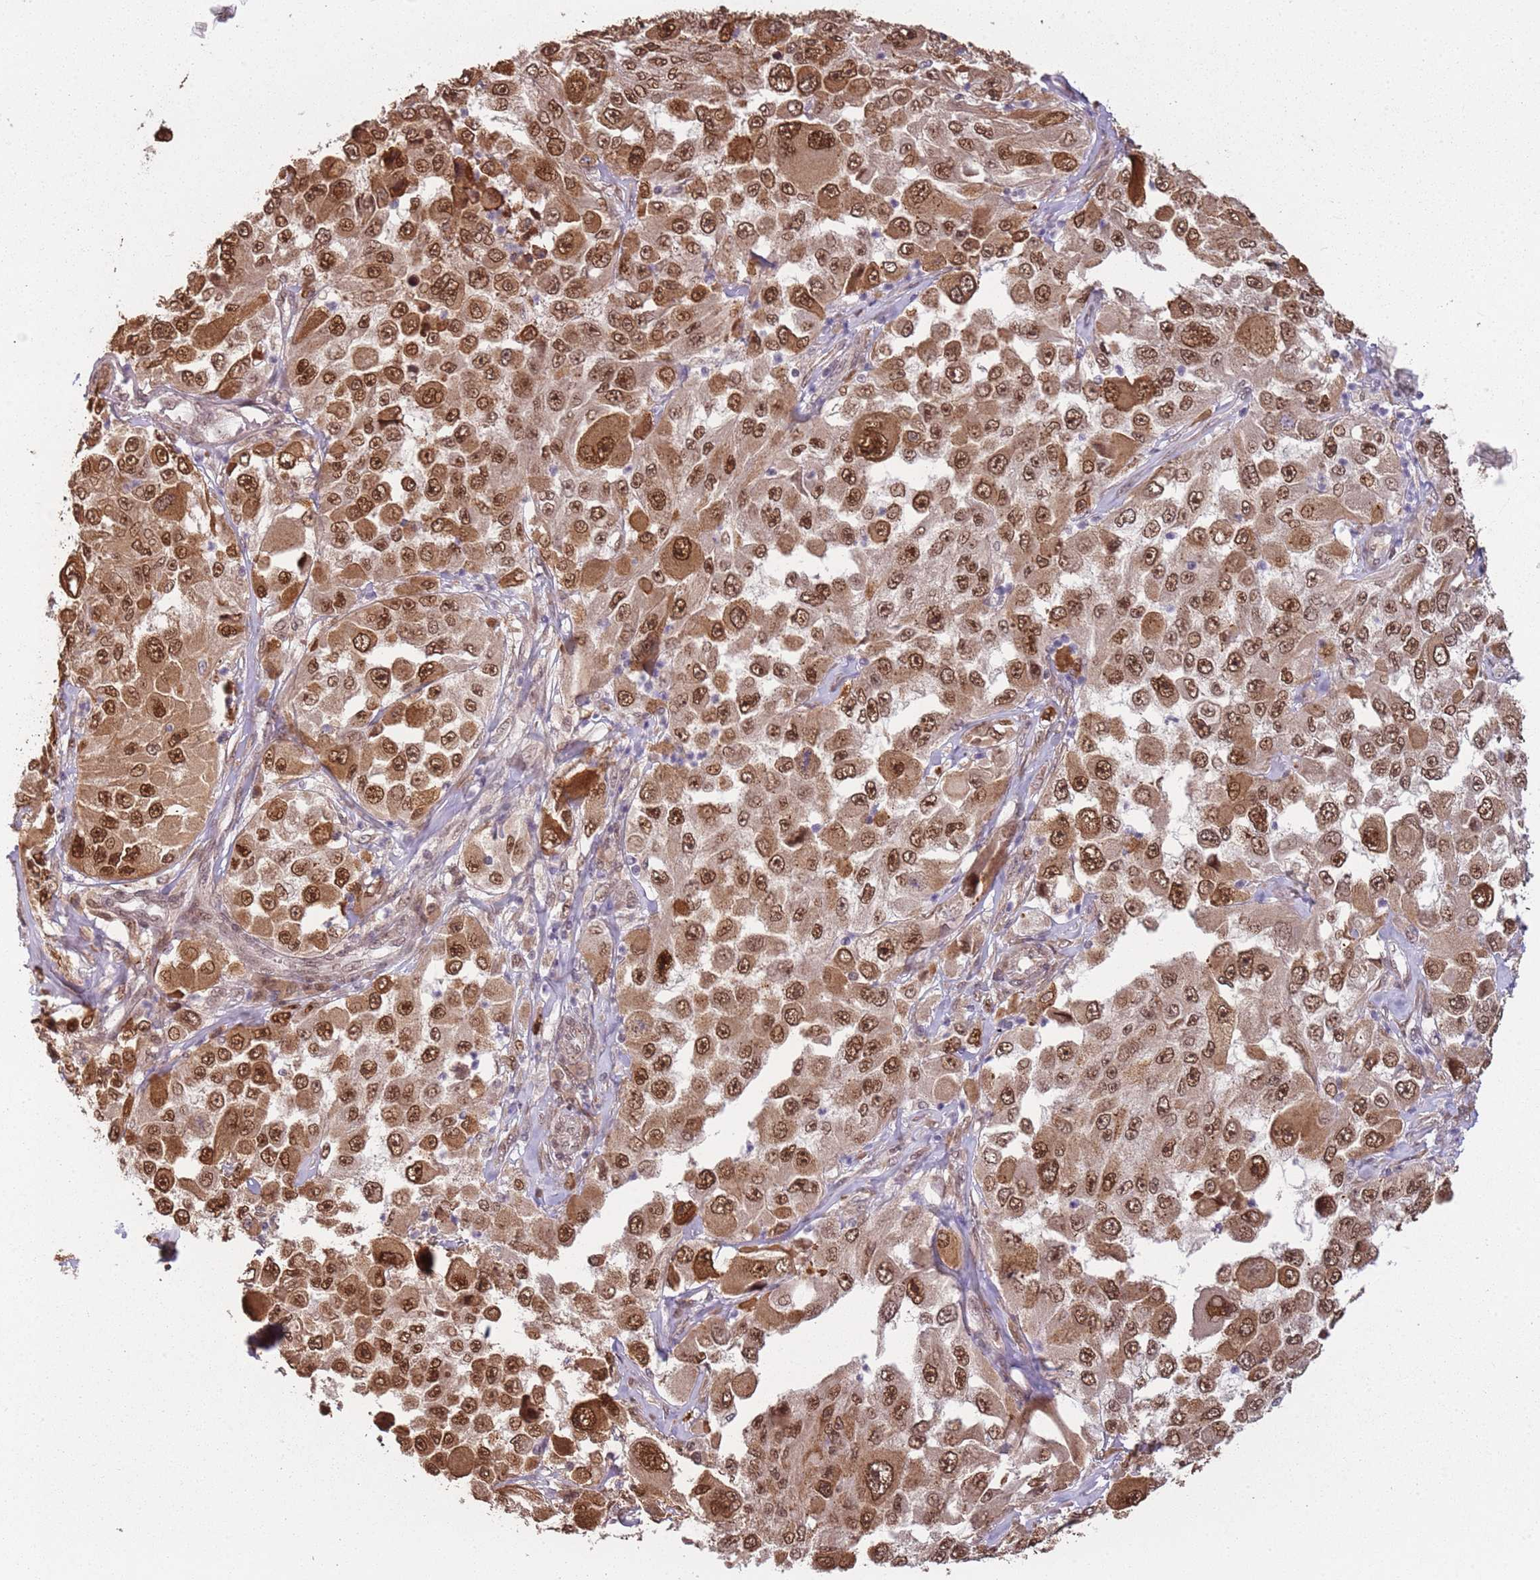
{"staining": {"intensity": "moderate", "quantity": ">75%", "location": "nuclear"}, "tissue": "melanoma", "cell_type": "Tumor cells", "image_type": "cancer", "snomed": [{"axis": "morphology", "description": "Malignant melanoma, Metastatic site"}, {"axis": "topography", "description": "Lymph node"}], "caption": "Malignant melanoma (metastatic site) stained with immunohistochemistry displays moderate nuclear positivity in about >75% of tumor cells.", "gene": "POLR3H", "patient": {"sex": "male", "age": 62}}